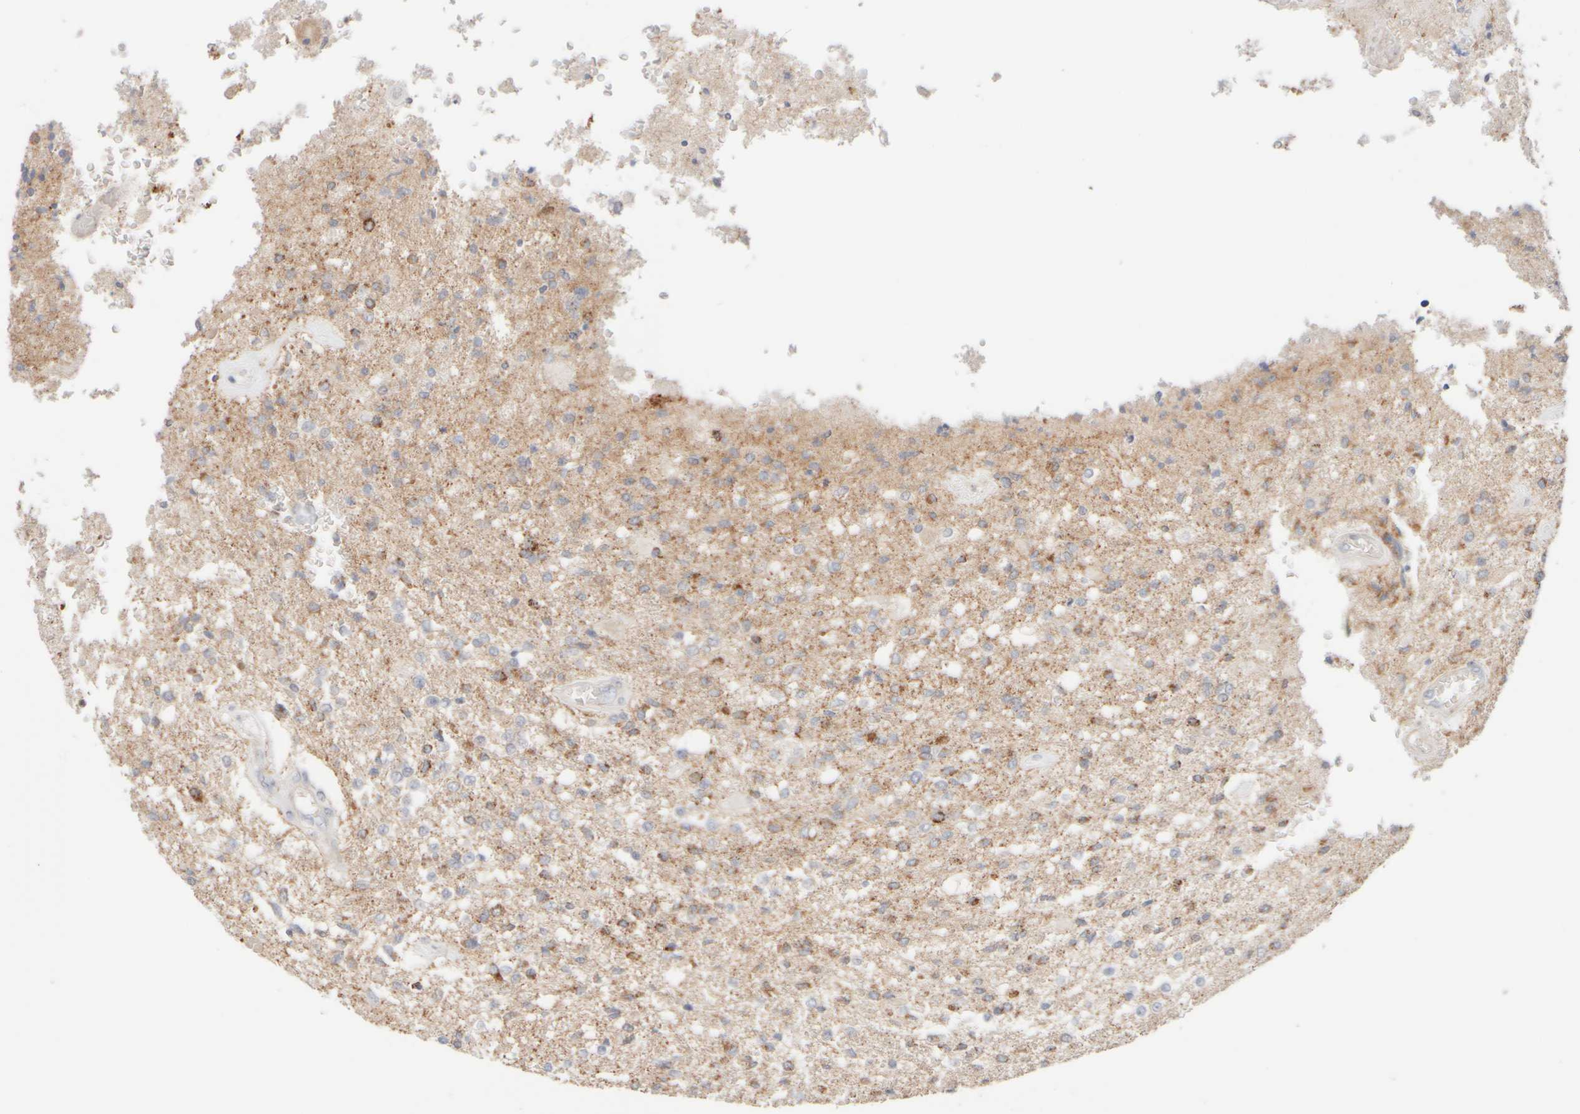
{"staining": {"intensity": "moderate", "quantity": "25%-75%", "location": "cytoplasmic/membranous"}, "tissue": "glioma", "cell_type": "Tumor cells", "image_type": "cancer", "snomed": [{"axis": "morphology", "description": "Normal tissue, NOS"}, {"axis": "morphology", "description": "Glioma, malignant, High grade"}, {"axis": "topography", "description": "Cerebral cortex"}], "caption": "Immunohistochemistry of human glioma shows medium levels of moderate cytoplasmic/membranous expression in approximately 25%-75% of tumor cells. (Brightfield microscopy of DAB IHC at high magnification).", "gene": "UNC13B", "patient": {"sex": "male", "age": 77}}